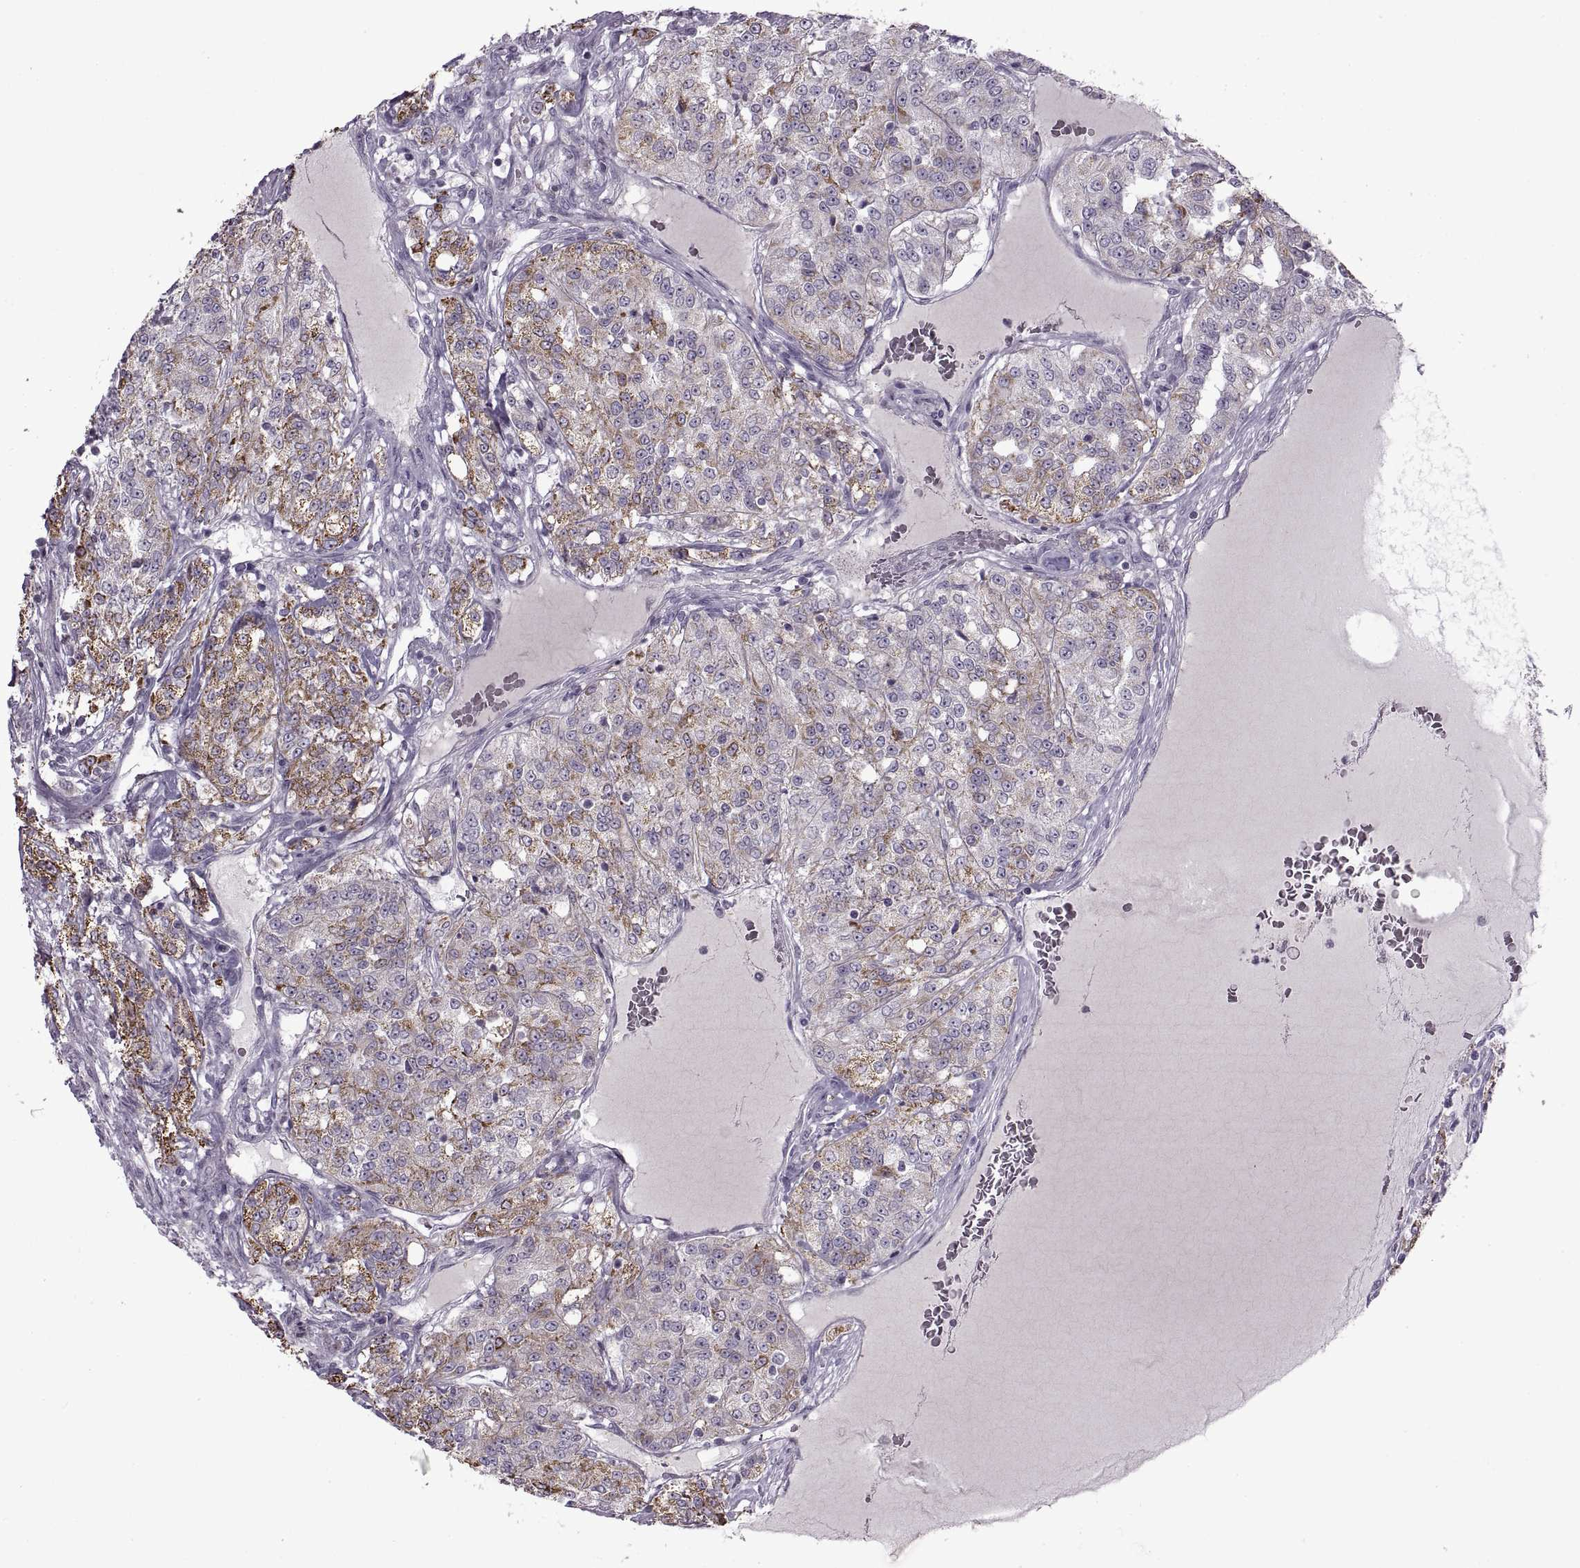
{"staining": {"intensity": "strong", "quantity": "25%-75%", "location": "cytoplasmic/membranous"}, "tissue": "renal cancer", "cell_type": "Tumor cells", "image_type": "cancer", "snomed": [{"axis": "morphology", "description": "Adenocarcinoma, NOS"}, {"axis": "topography", "description": "Kidney"}], "caption": "A high amount of strong cytoplasmic/membranous positivity is identified in approximately 25%-75% of tumor cells in renal cancer tissue. The staining was performed using DAB to visualize the protein expression in brown, while the nuclei were stained in blue with hematoxylin (Magnification: 20x).", "gene": "PIERCE1", "patient": {"sex": "female", "age": 63}}